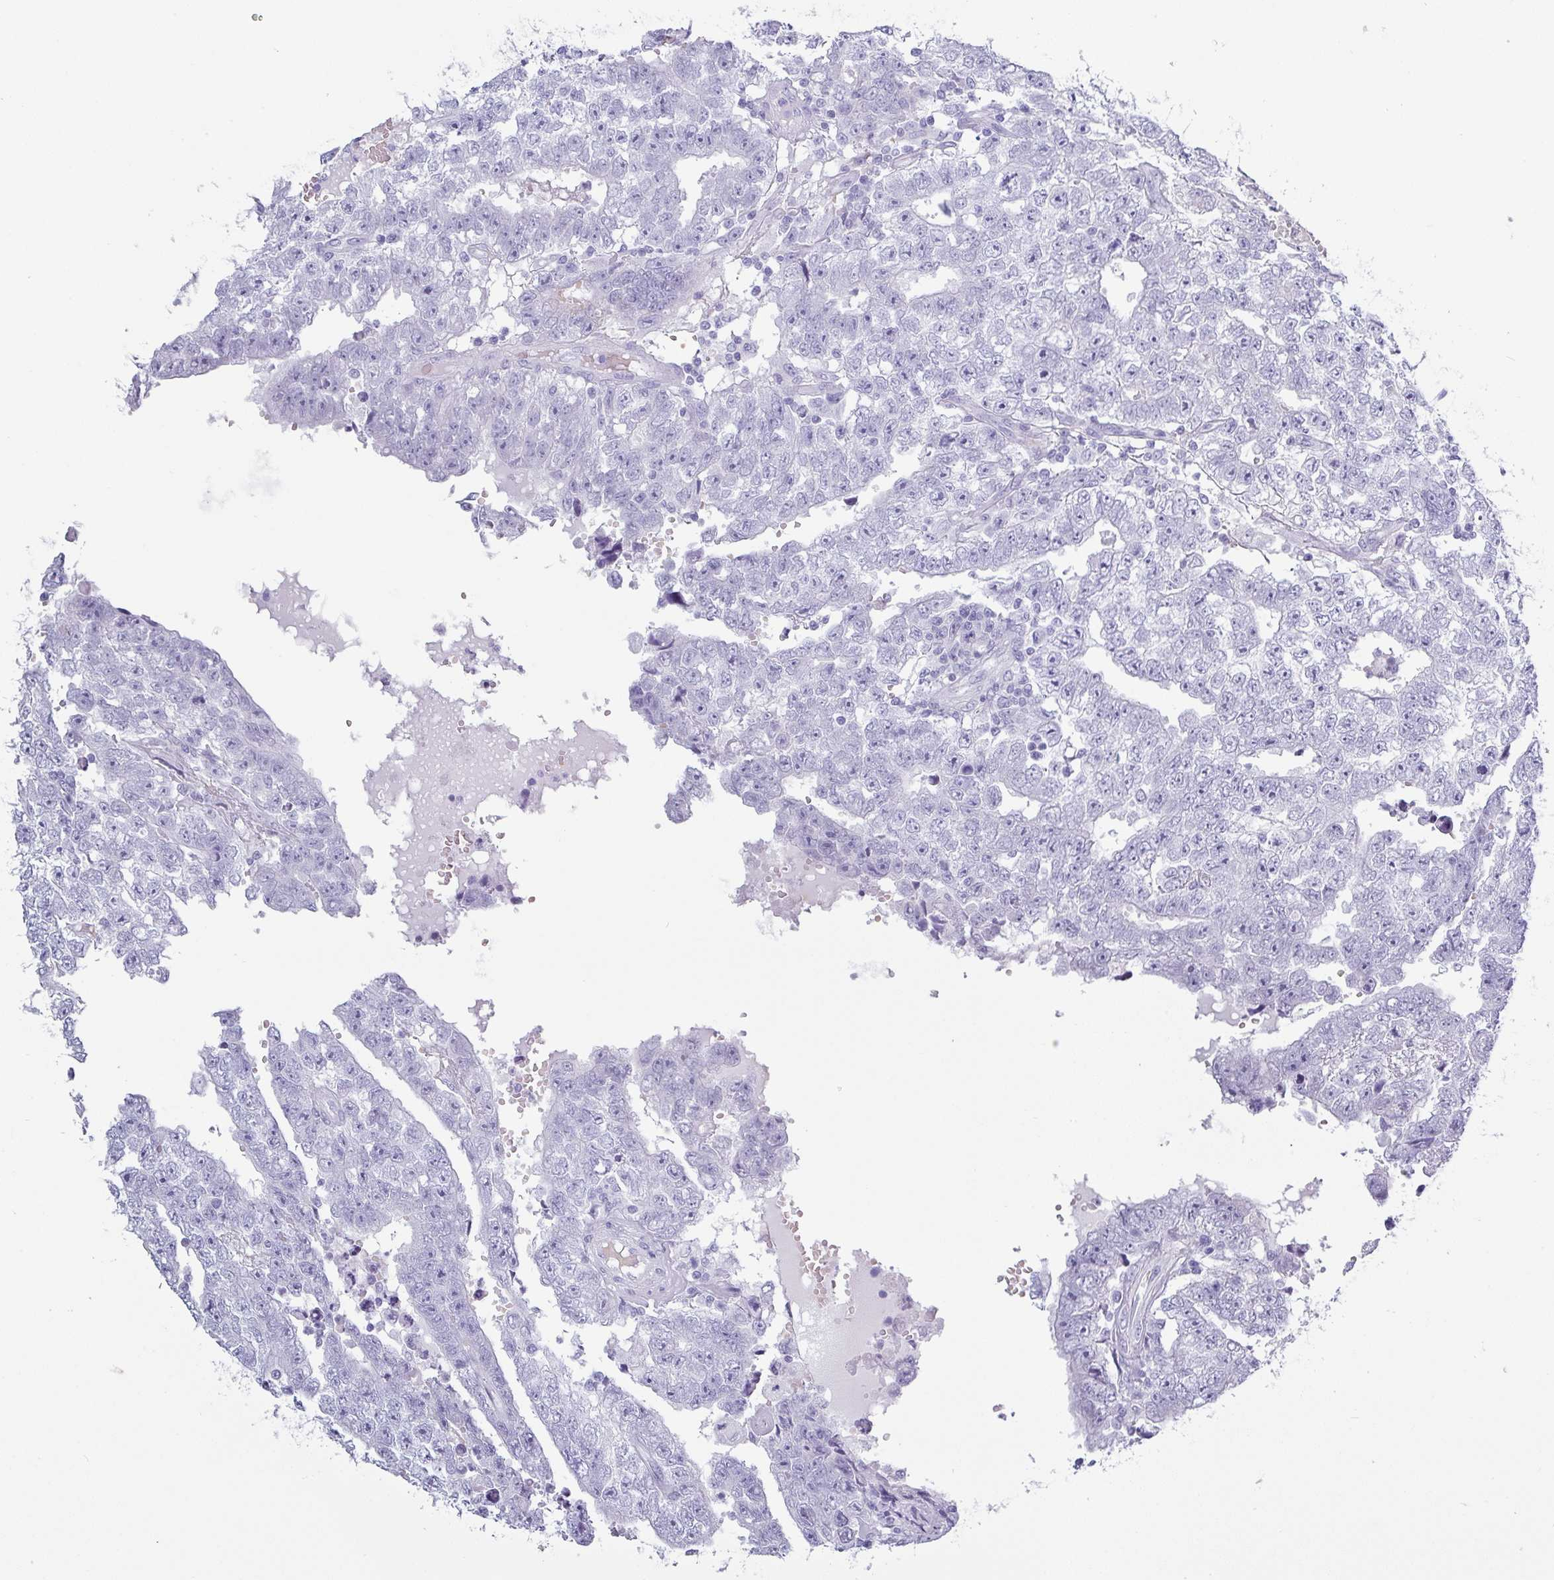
{"staining": {"intensity": "negative", "quantity": "none", "location": "none"}, "tissue": "testis cancer", "cell_type": "Tumor cells", "image_type": "cancer", "snomed": [{"axis": "morphology", "description": "Carcinoma, Embryonal, NOS"}, {"axis": "topography", "description": "Testis"}], "caption": "An image of testis cancer stained for a protein reveals no brown staining in tumor cells.", "gene": "CRYBB2", "patient": {"sex": "male", "age": 25}}